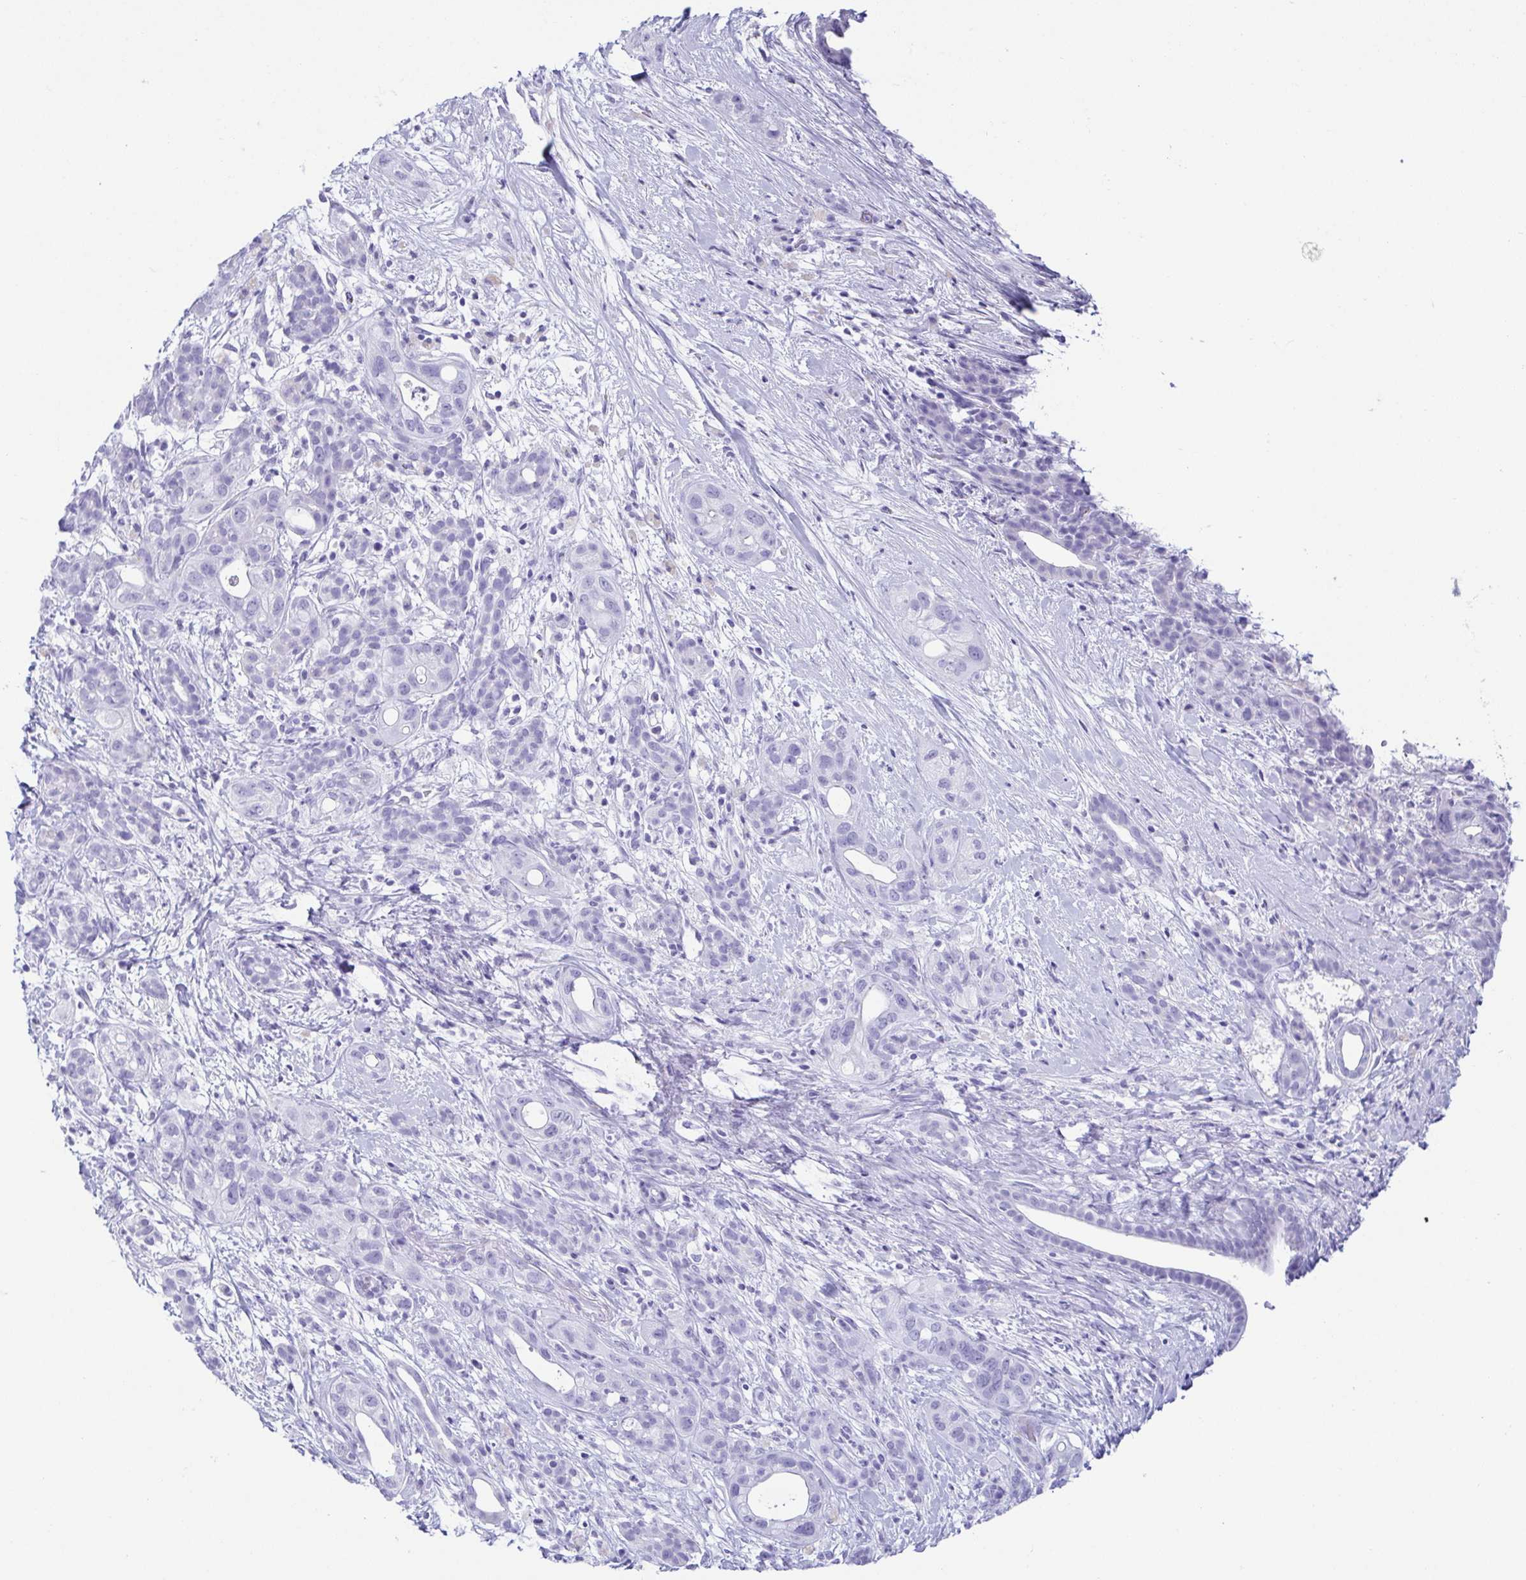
{"staining": {"intensity": "negative", "quantity": "none", "location": "none"}, "tissue": "pancreatic cancer", "cell_type": "Tumor cells", "image_type": "cancer", "snomed": [{"axis": "morphology", "description": "Adenocarcinoma, NOS"}, {"axis": "topography", "description": "Pancreas"}], "caption": "Tumor cells are negative for protein expression in human pancreatic adenocarcinoma.", "gene": "CD164L2", "patient": {"sex": "male", "age": 44}}